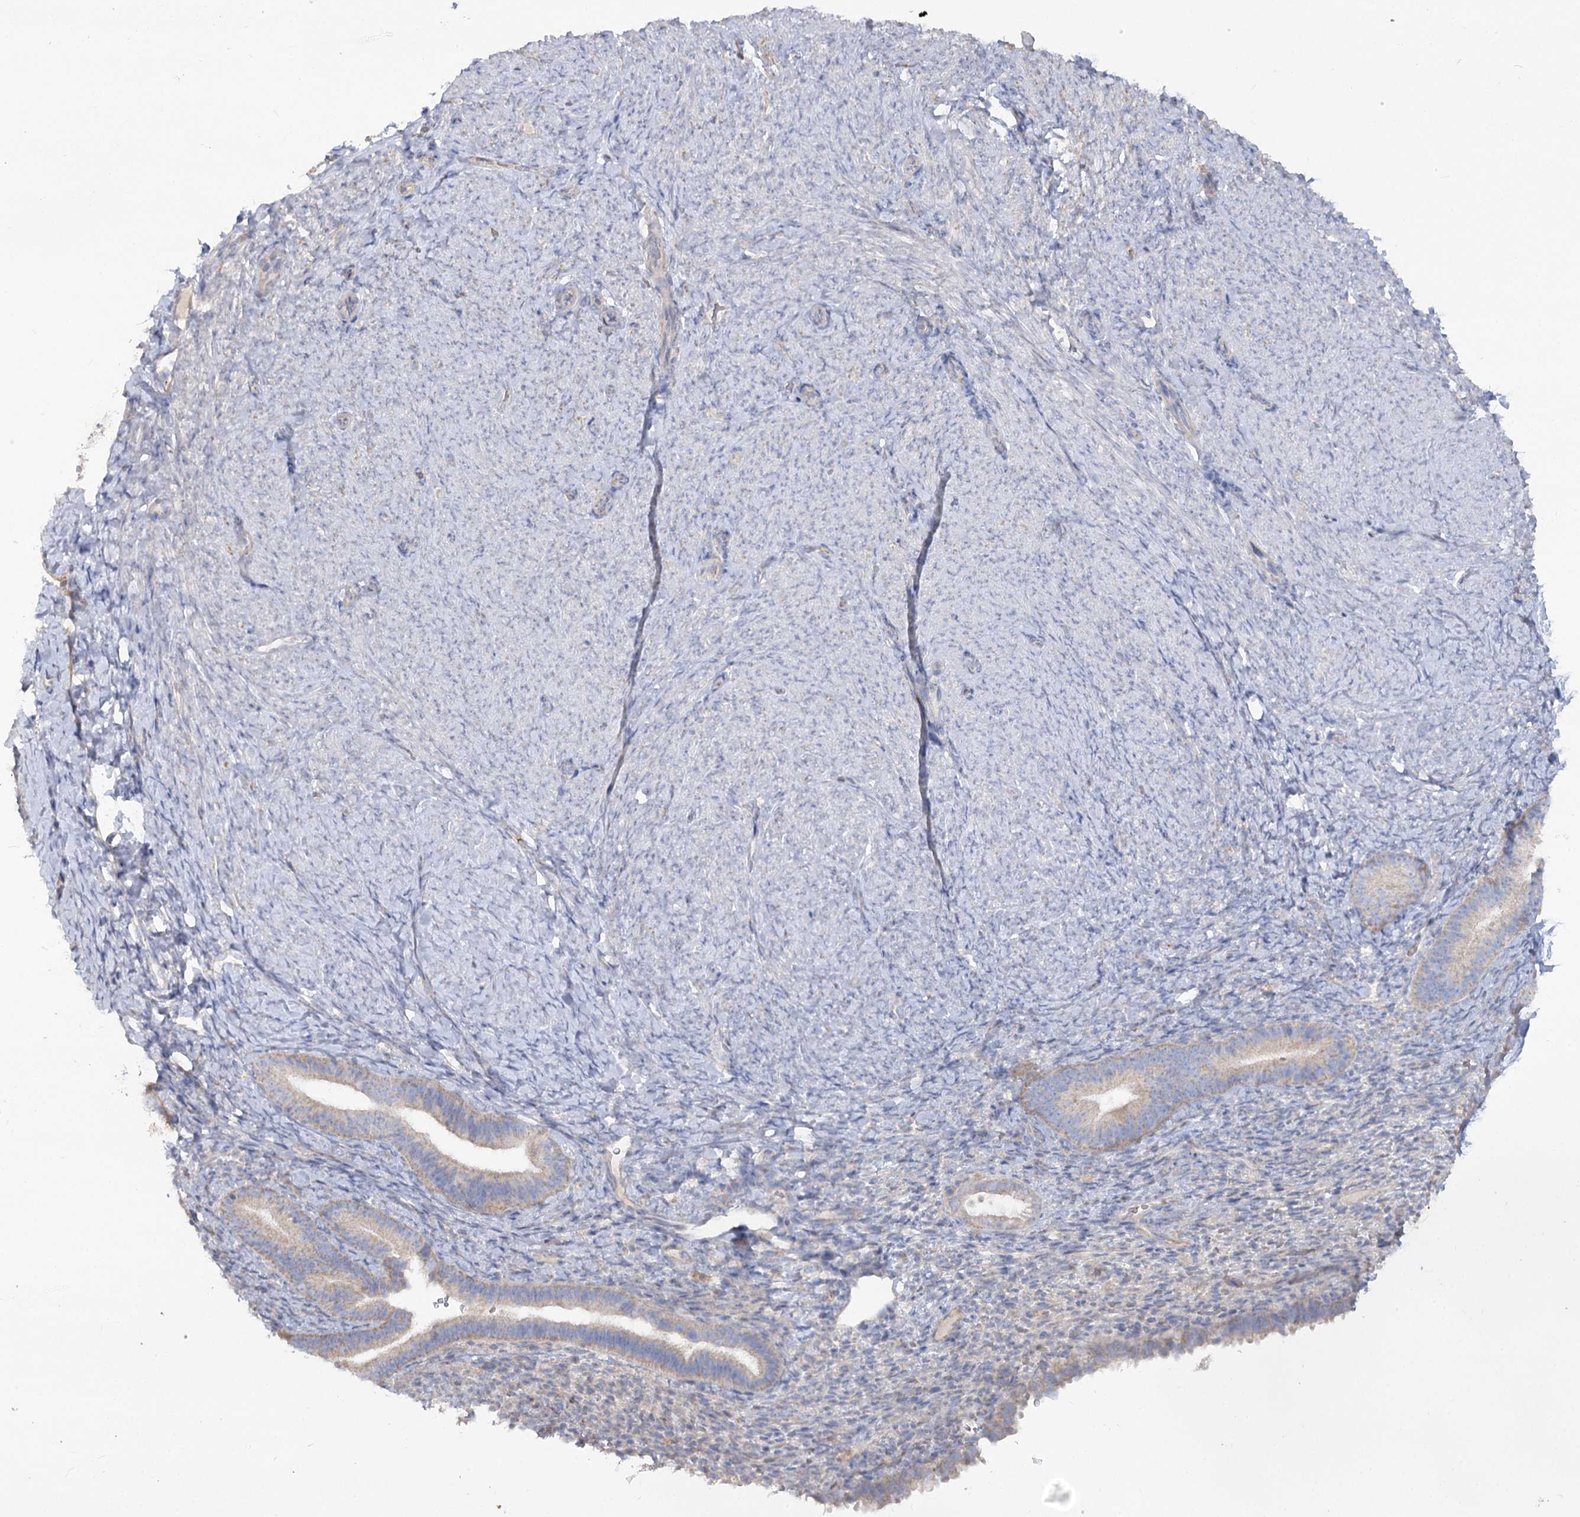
{"staining": {"intensity": "negative", "quantity": "none", "location": "none"}, "tissue": "endometrium", "cell_type": "Cells in endometrial stroma", "image_type": "normal", "snomed": [{"axis": "morphology", "description": "Normal tissue, NOS"}, {"axis": "topography", "description": "Endometrium"}], "caption": "IHC photomicrograph of unremarkable human endometrium stained for a protein (brown), which demonstrates no staining in cells in endometrial stroma. (DAB immunohistochemistry visualized using brightfield microscopy, high magnification).", "gene": "TMEM187", "patient": {"sex": "female", "age": 65}}